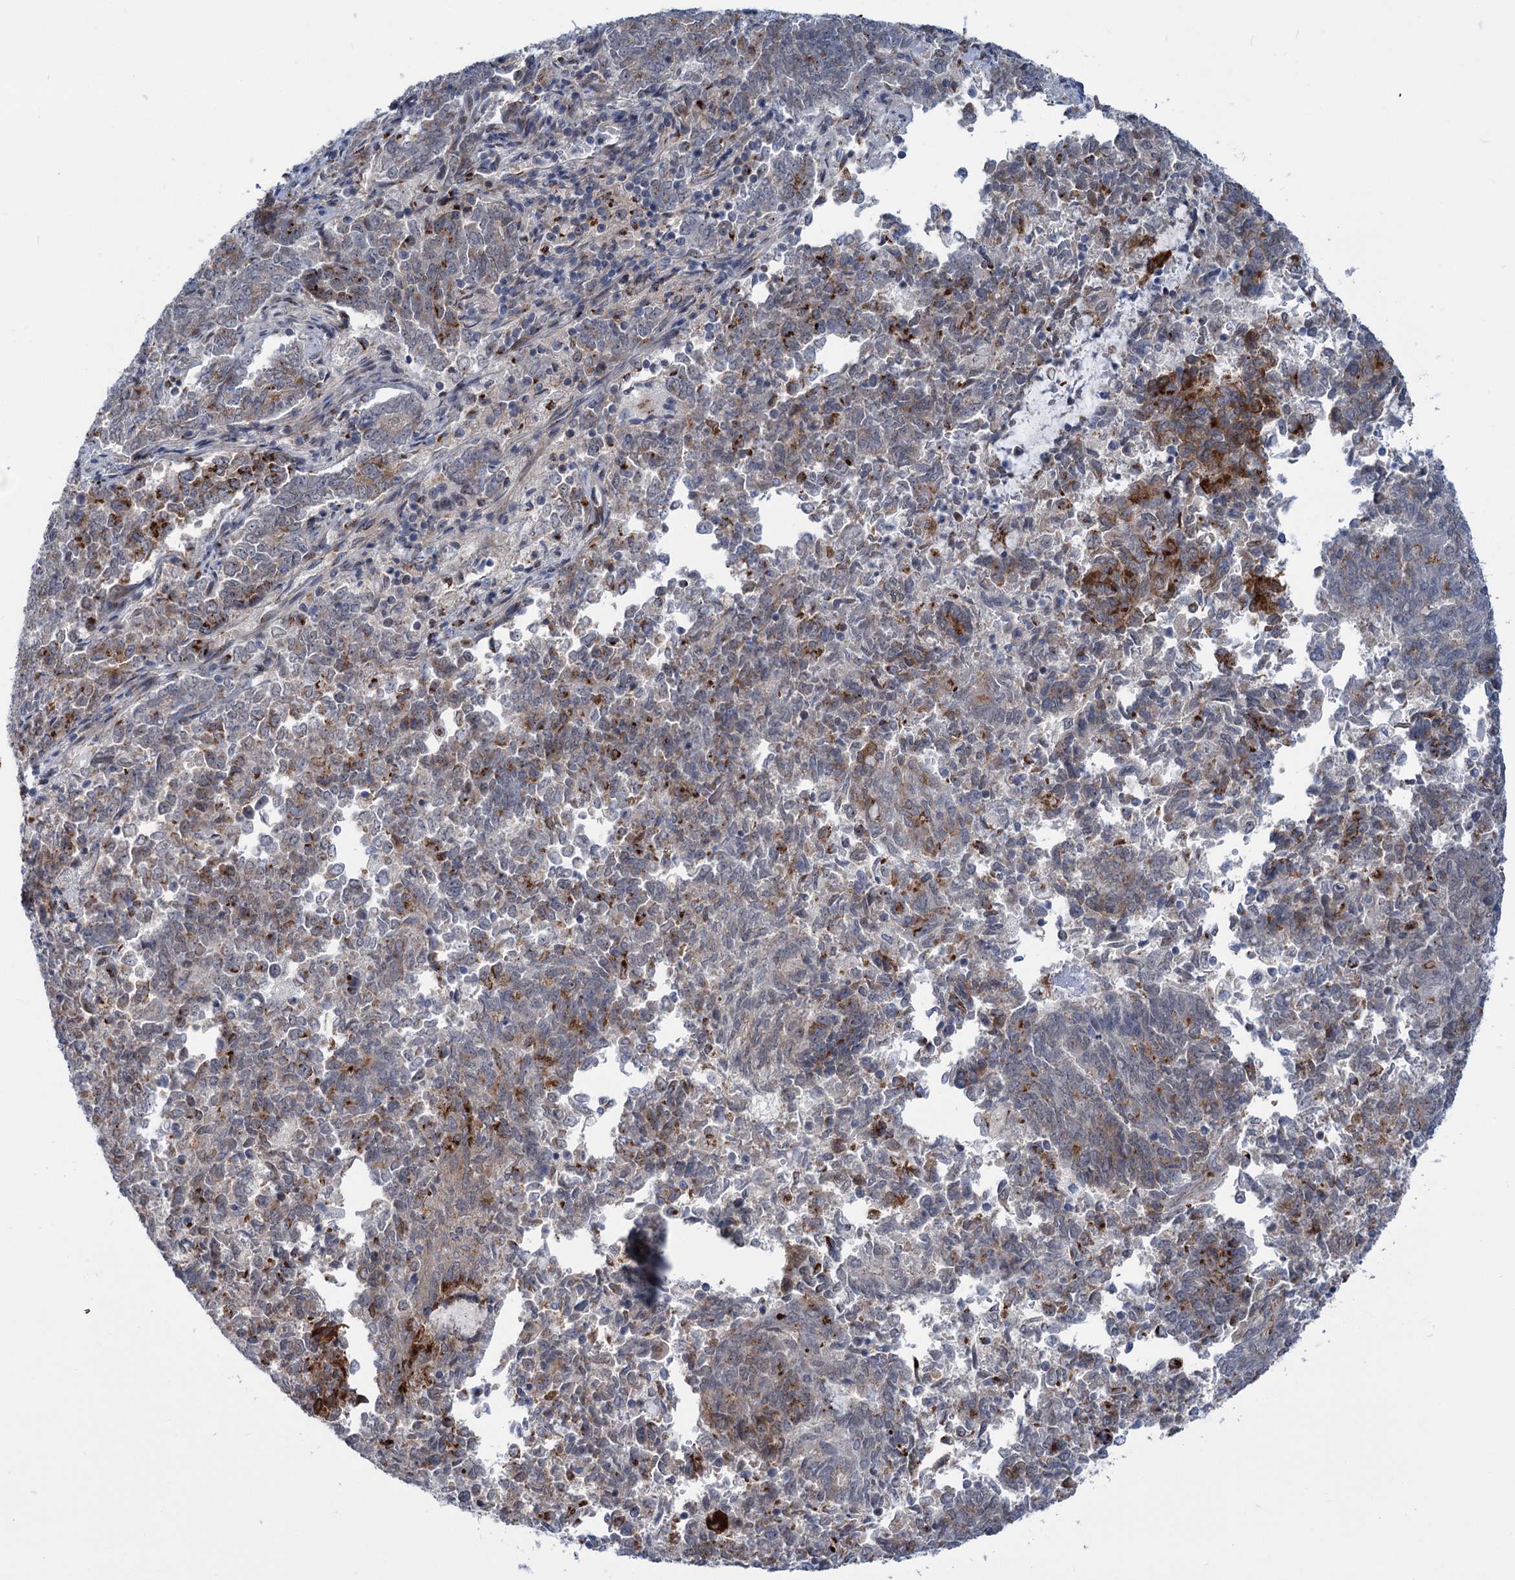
{"staining": {"intensity": "moderate", "quantity": "<25%", "location": "cytoplasmic/membranous"}, "tissue": "endometrial cancer", "cell_type": "Tumor cells", "image_type": "cancer", "snomed": [{"axis": "morphology", "description": "Adenocarcinoma, NOS"}, {"axis": "topography", "description": "Endometrium"}], "caption": "Human adenocarcinoma (endometrial) stained with a protein marker shows moderate staining in tumor cells.", "gene": "ELP4", "patient": {"sex": "female", "age": 80}}